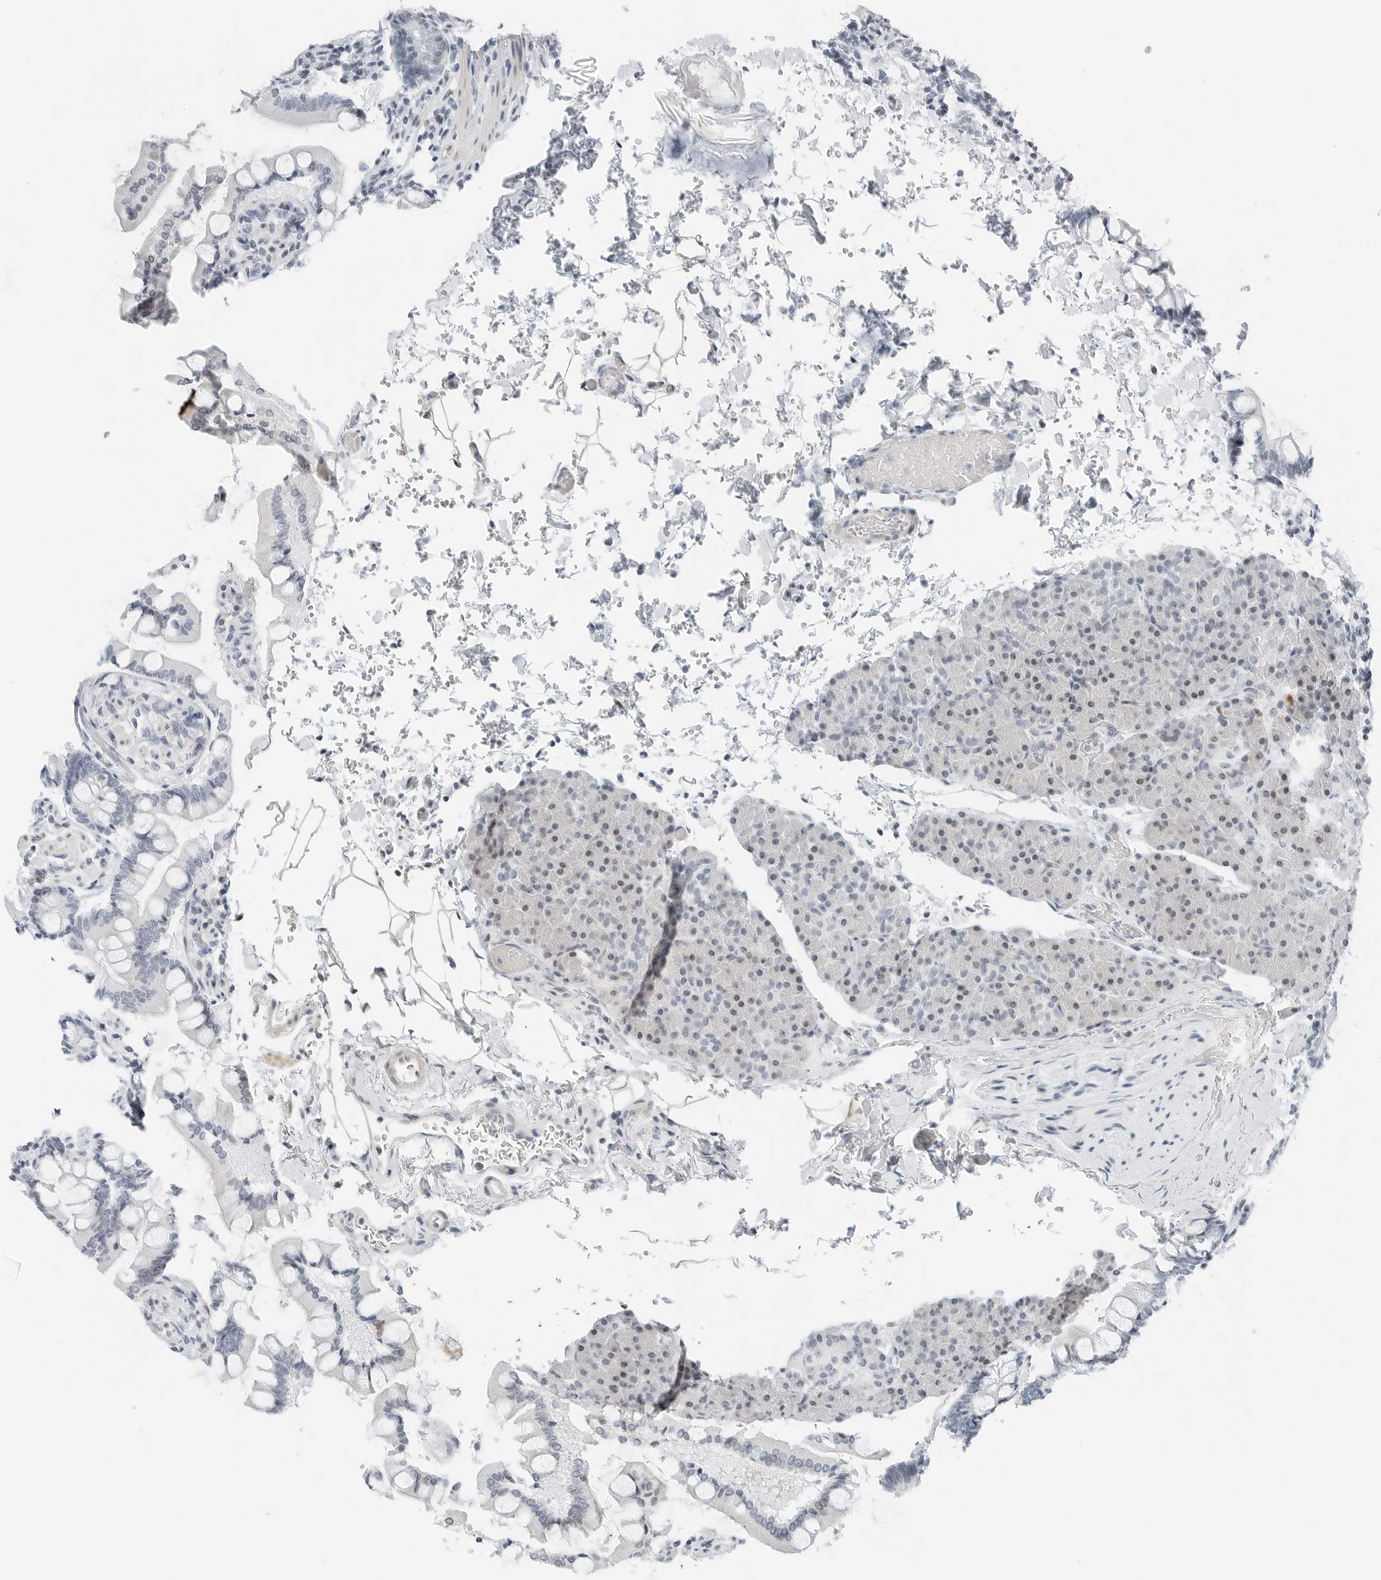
{"staining": {"intensity": "moderate", "quantity": "<25%", "location": "nuclear"}, "tissue": "pancreas", "cell_type": "Exocrine glandular cells", "image_type": "normal", "snomed": [{"axis": "morphology", "description": "Normal tissue, NOS"}, {"axis": "topography", "description": "Pancreas"}], "caption": "An immunohistochemistry (IHC) histopathology image of benign tissue is shown. Protein staining in brown highlights moderate nuclear positivity in pancreas within exocrine glandular cells. (Stains: DAB (3,3'-diaminobenzidine) in brown, nuclei in blue, Microscopy: brightfield microscopy at high magnification).", "gene": "NTMT2", "patient": {"sex": "female", "age": 43}}